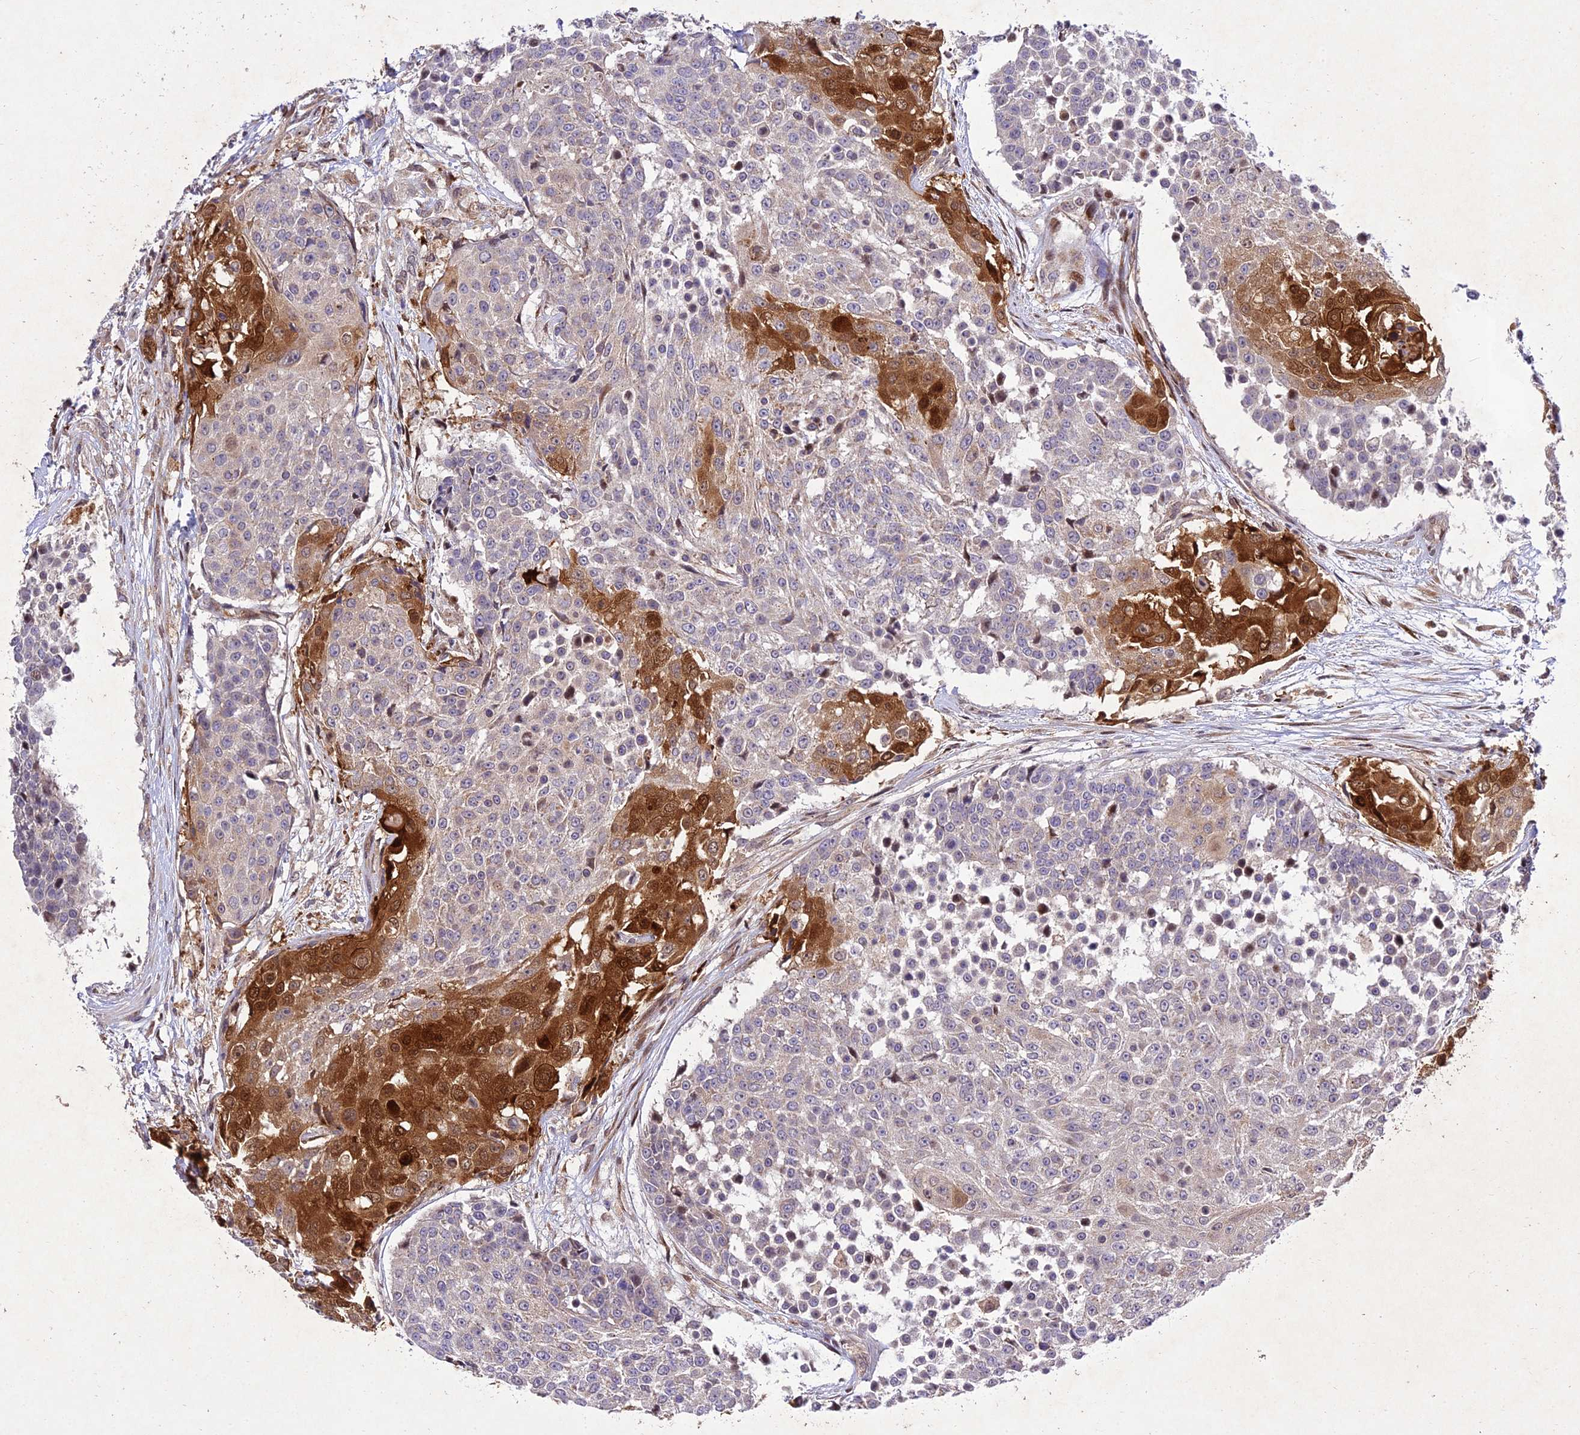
{"staining": {"intensity": "strong", "quantity": "<25%", "location": "cytoplasmic/membranous,nuclear"}, "tissue": "urothelial cancer", "cell_type": "Tumor cells", "image_type": "cancer", "snomed": [{"axis": "morphology", "description": "Urothelial carcinoma, High grade"}, {"axis": "topography", "description": "Urinary bladder"}], "caption": "Immunohistochemical staining of urothelial carcinoma (high-grade) exhibits medium levels of strong cytoplasmic/membranous and nuclear protein positivity in approximately <25% of tumor cells.", "gene": "MKKS", "patient": {"sex": "female", "age": 63}}